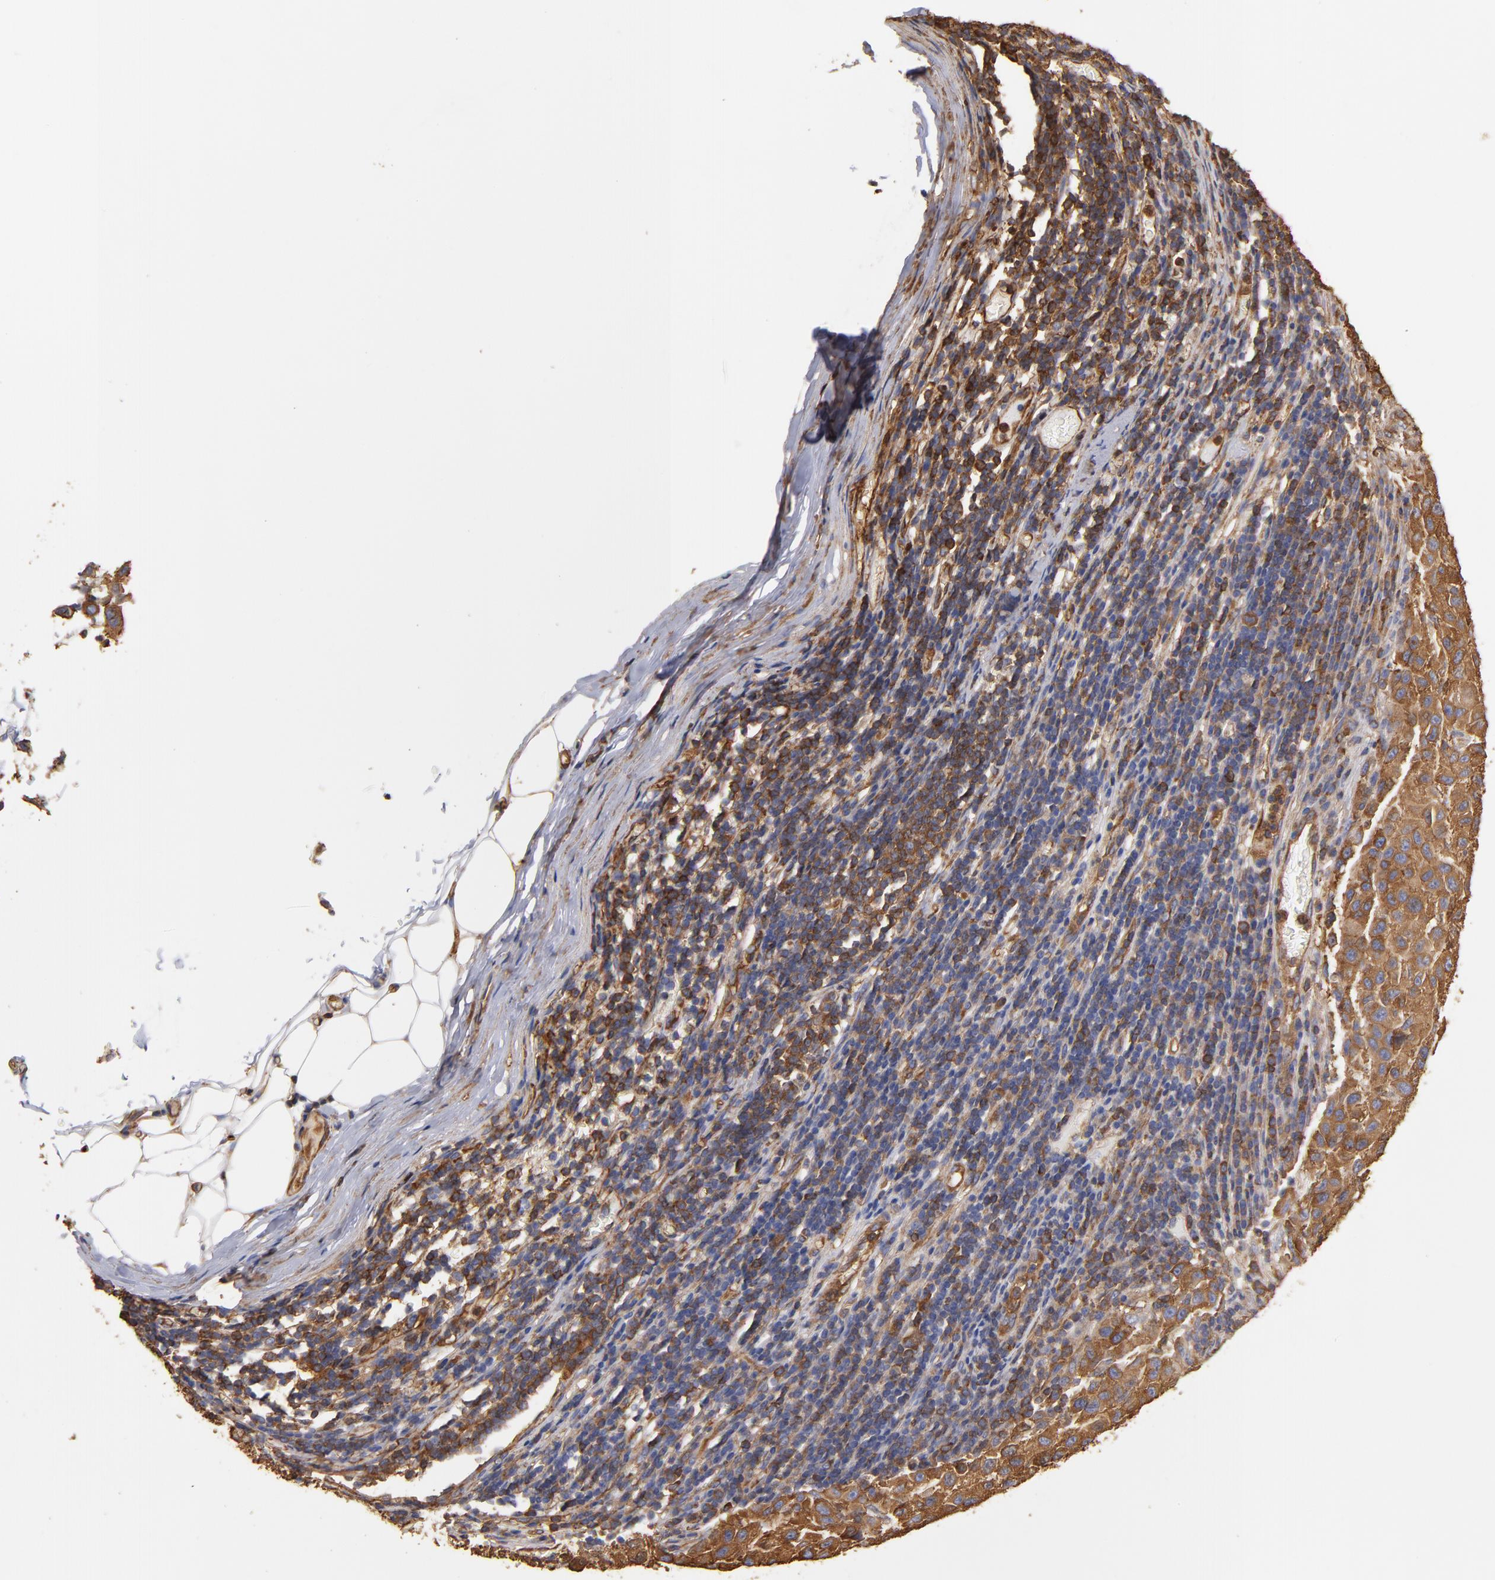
{"staining": {"intensity": "moderate", "quantity": ">75%", "location": "cytoplasmic/membranous"}, "tissue": "melanoma", "cell_type": "Tumor cells", "image_type": "cancer", "snomed": [{"axis": "morphology", "description": "Malignant melanoma, Metastatic site"}, {"axis": "topography", "description": "Lymph node"}], "caption": "Protein expression analysis of human melanoma reveals moderate cytoplasmic/membranous staining in approximately >75% of tumor cells.", "gene": "ACTN4", "patient": {"sex": "male", "age": 61}}